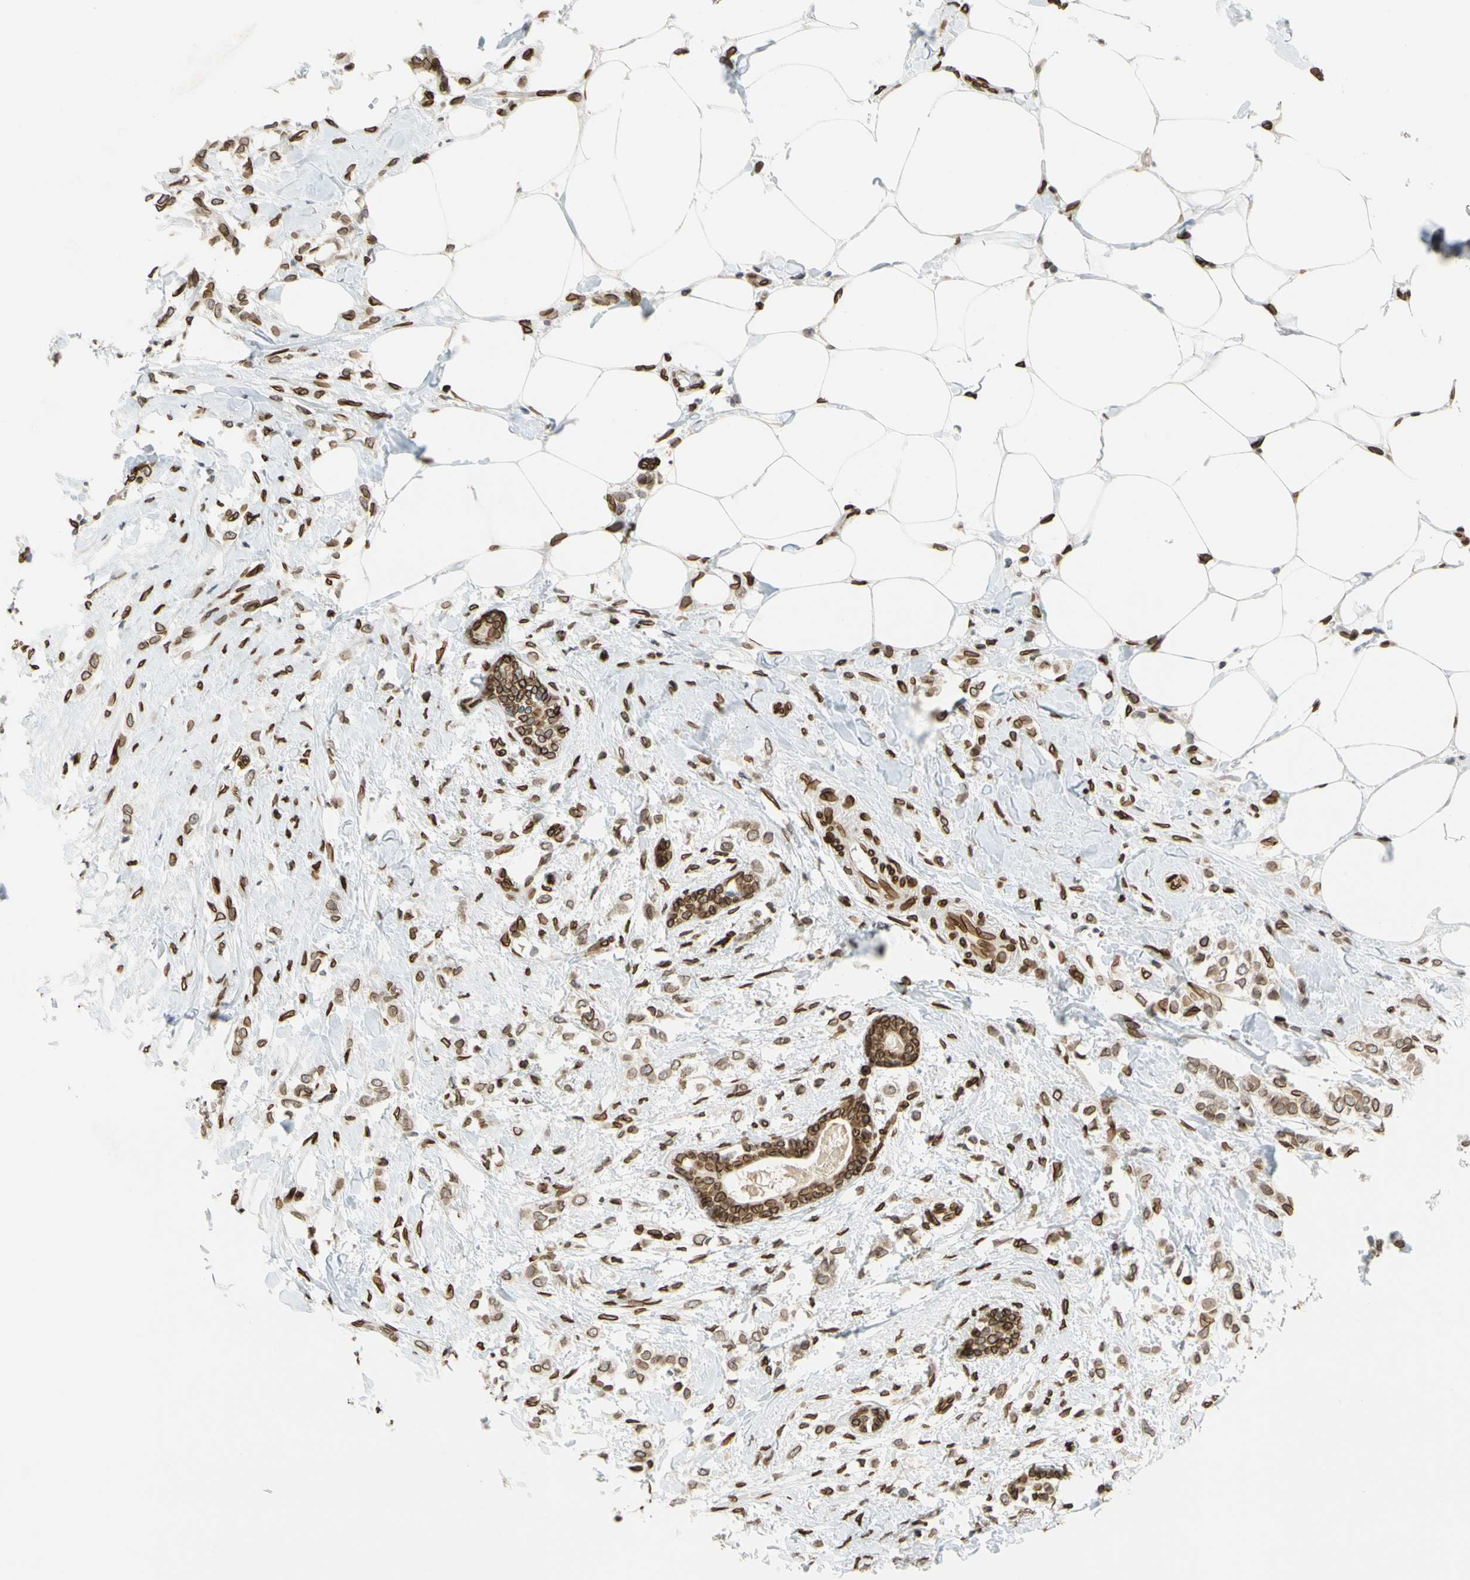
{"staining": {"intensity": "moderate", "quantity": ">75%", "location": "cytoplasmic/membranous,nuclear"}, "tissue": "breast cancer", "cell_type": "Tumor cells", "image_type": "cancer", "snomed": [{"axis": "morphology", "description": "Lobular carcinoma, in situ"}, {"axis": "morphology", "description": "Lobular carcinoma"}, {"axis": "topography", "description": "Breast"}], "caption": "High-magnification brightfield microscopy of lobular carcinoma (breast) stained with DAB (3,3'-diaminobenzidine) (brown) and counterstained with hematoxylin (blue). tumor cells exhibit moderate cytoplasmic/membranous and nuclear positivity is present in about>75% of cells.", "gene": "SUN1", "patient": {"sex": "female", "age": 41}}